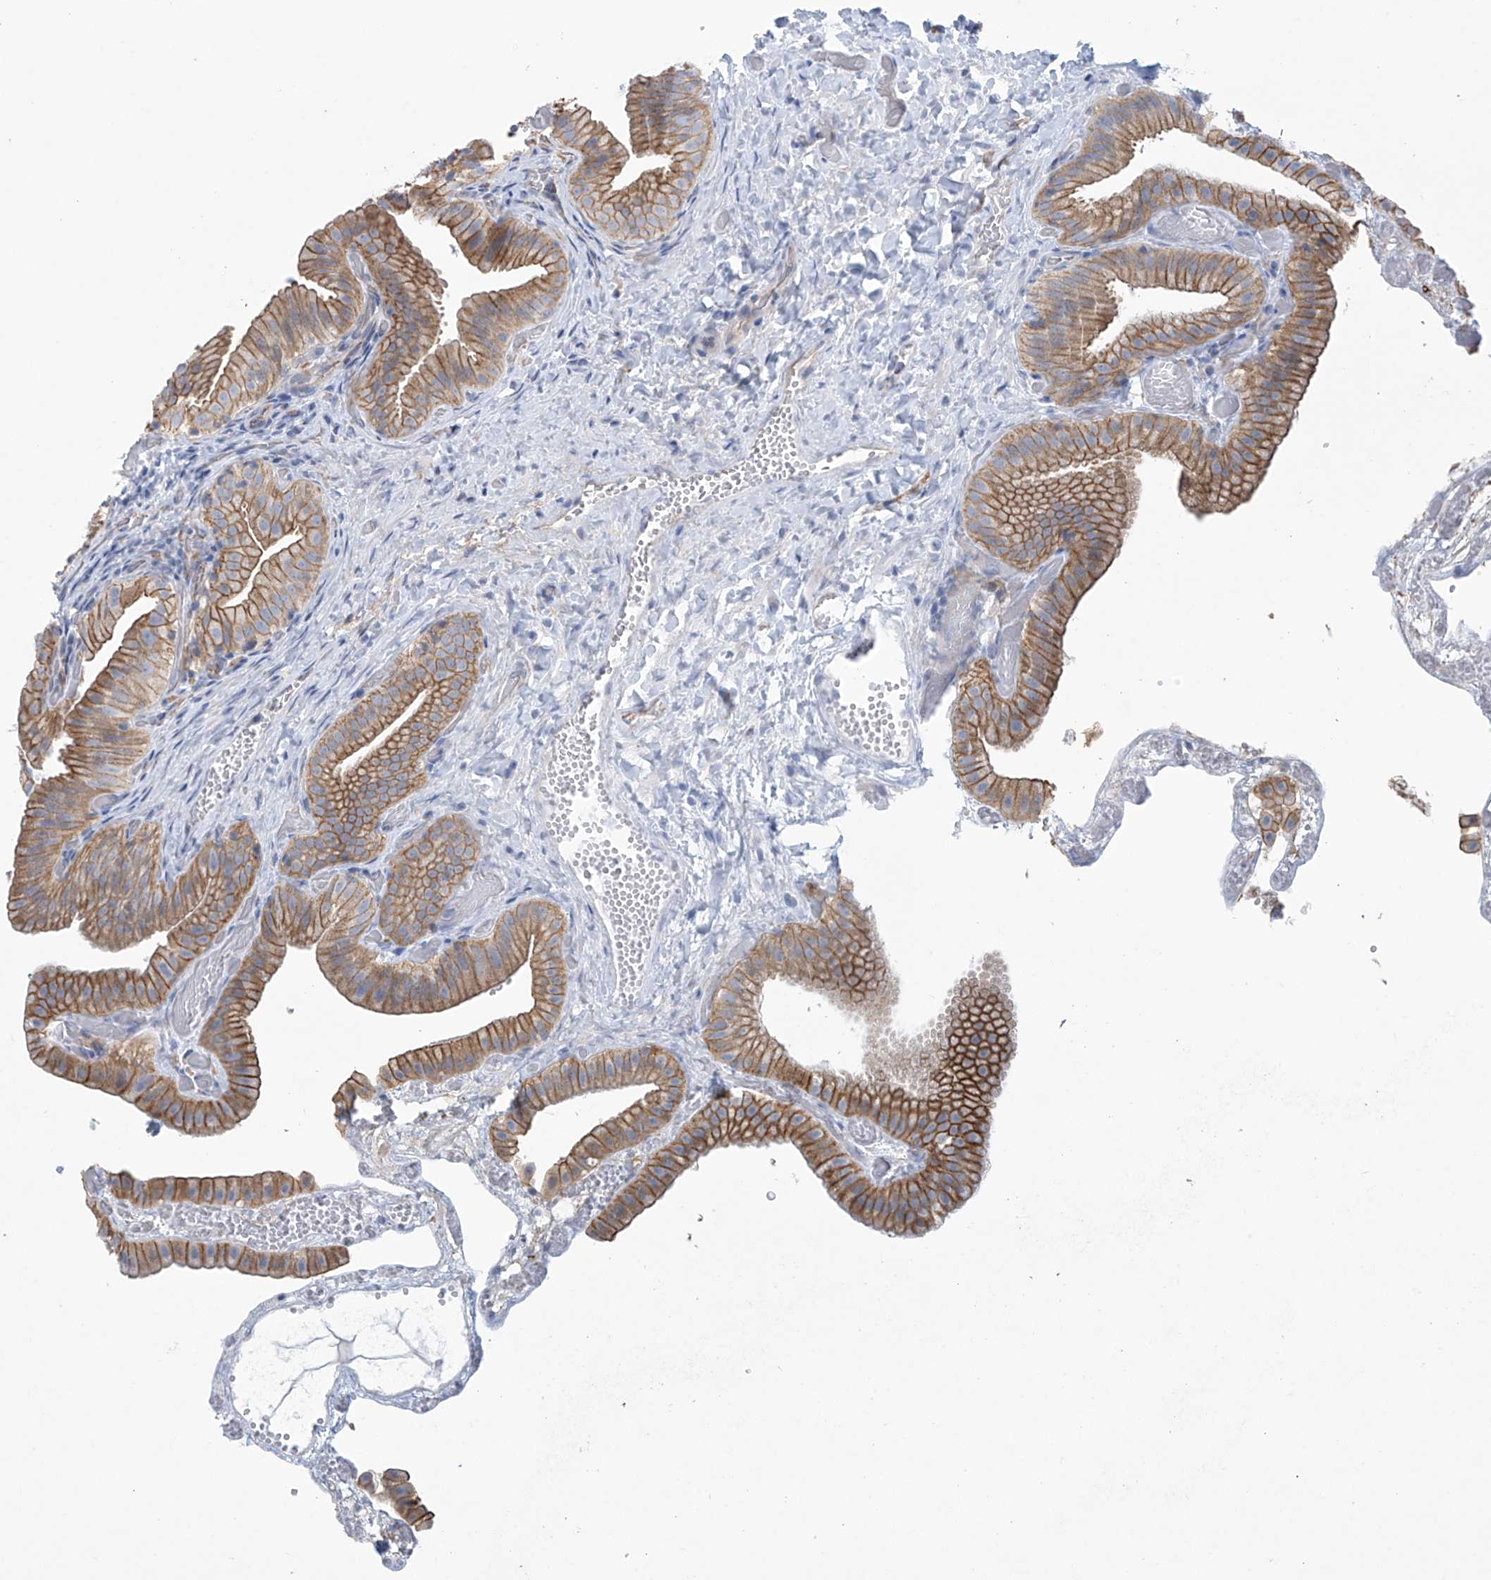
{"staining": {"intensity": "moderate", "quantity": ">75%", "location": "cytoplasmic/membranous"}, "tissue": "gallbladder", "cell_type": "Glandular cells", "image_type": "normal", "snomed": [{"axis": "morphology", "description": "Normal tissue, NOS"}, {"axis": "topography", "description": "Gallbladder"}], "caption": "About >75% of glandular cells in normal gallbladder reveal moderate cytoplasmic/membranous protein expression as visualized by brown immunohistochemical staining.", "gene": "ABHD13", "patient": {"sex": "female", "age": 64}}